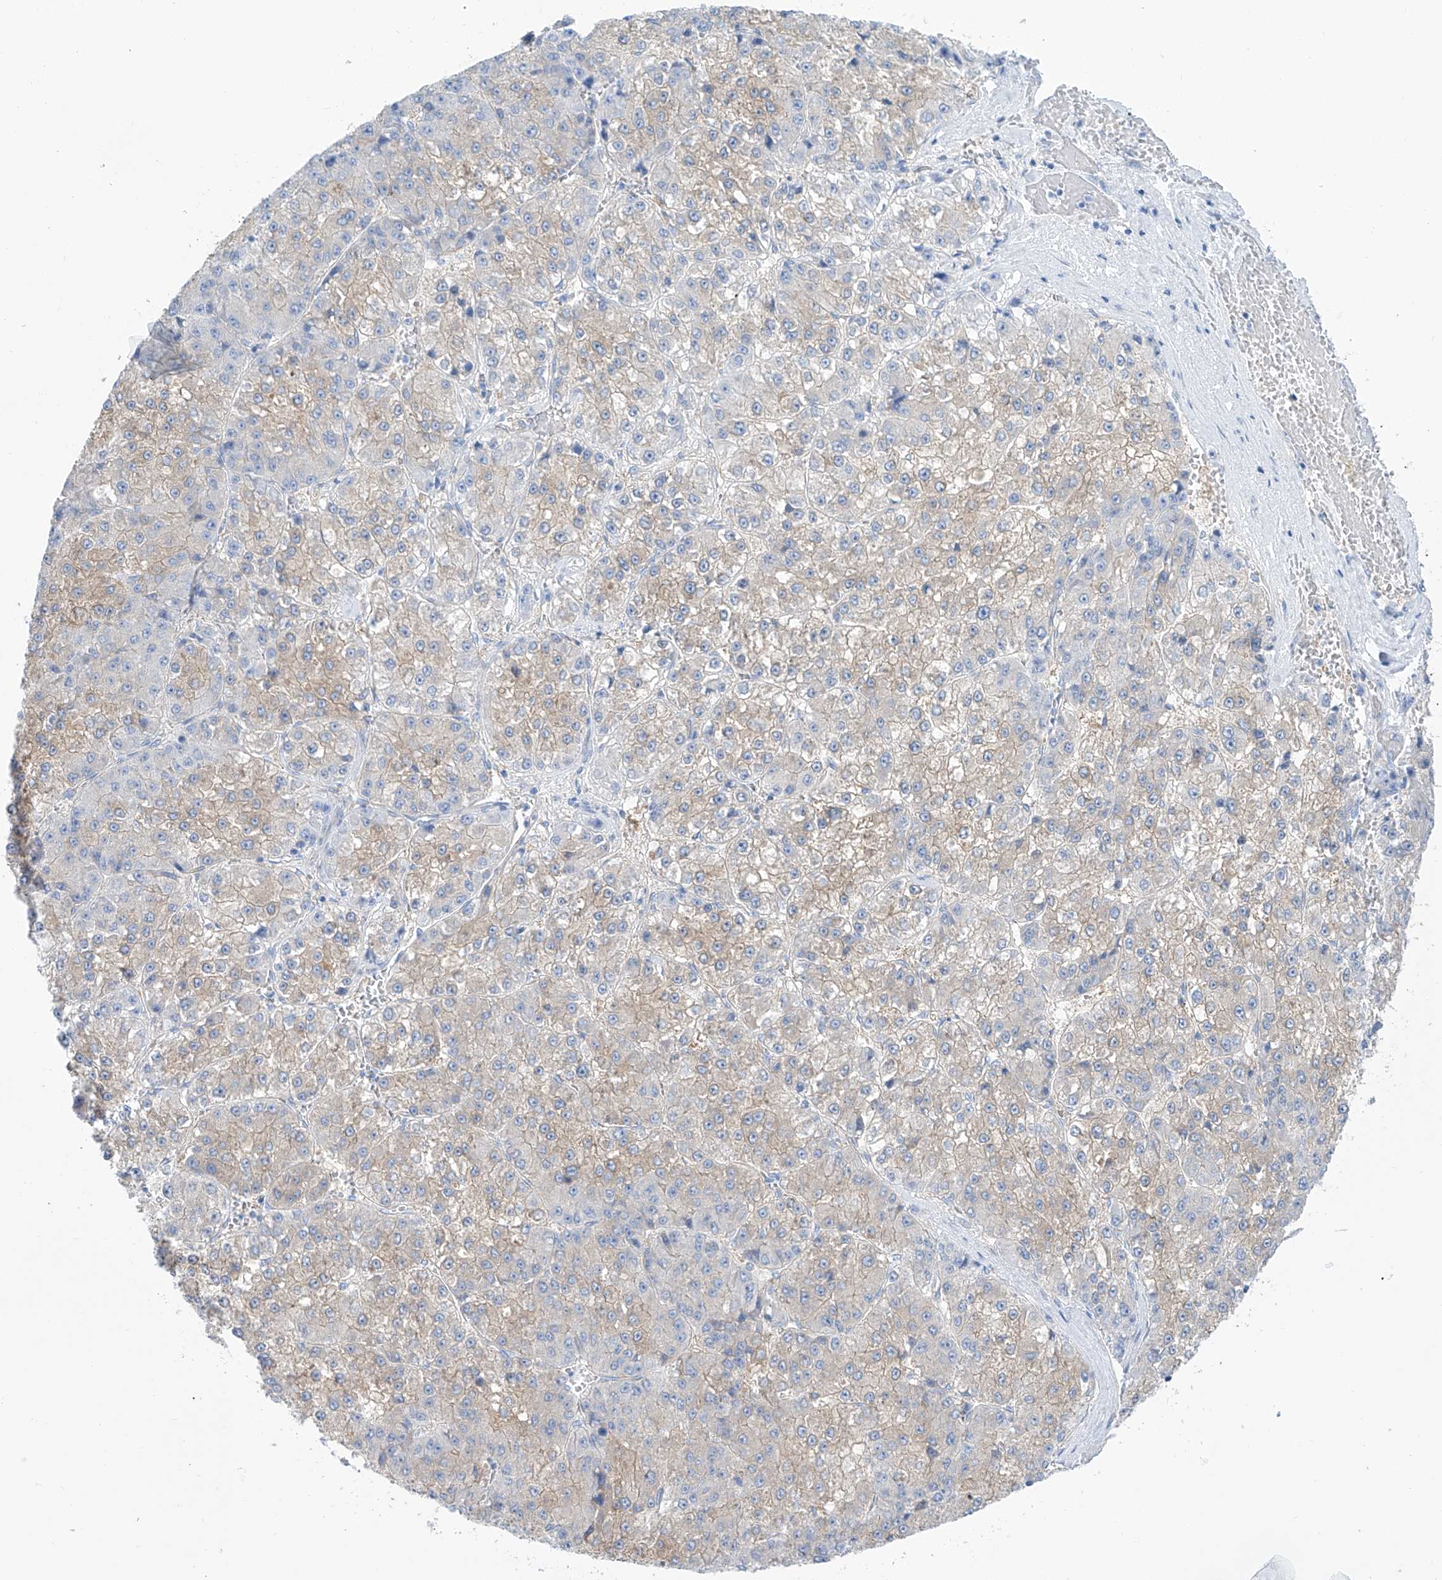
{"staining": {"intensity": "weak", "quantity": "25%-75%", "location": "cytoplasmic/membranous"}, "tissue": "liver cancer", "cell_type": "Tumor cells", "image_type": "cancer", "snomed": [{"axis": "morphology", "description": "Carcinoma, Hepatocellular, NOS"}, {"axis": "topography", "description": "Liver"}], "caption": "Immunohistochemistry (DAB (3,3'-diaminobenzidine)) staining of human liver hepatocellular carcinoma exhibits weak cytoplasmic/membranous protein positivity in about 25%-75% of tumor cells. (DAB (3,3'-diaminobenzidine) = brown stain, brightfield microscopy at high magnification).", "gene": "TMEM209", "patient": {"sex": "female", "age": 73}}